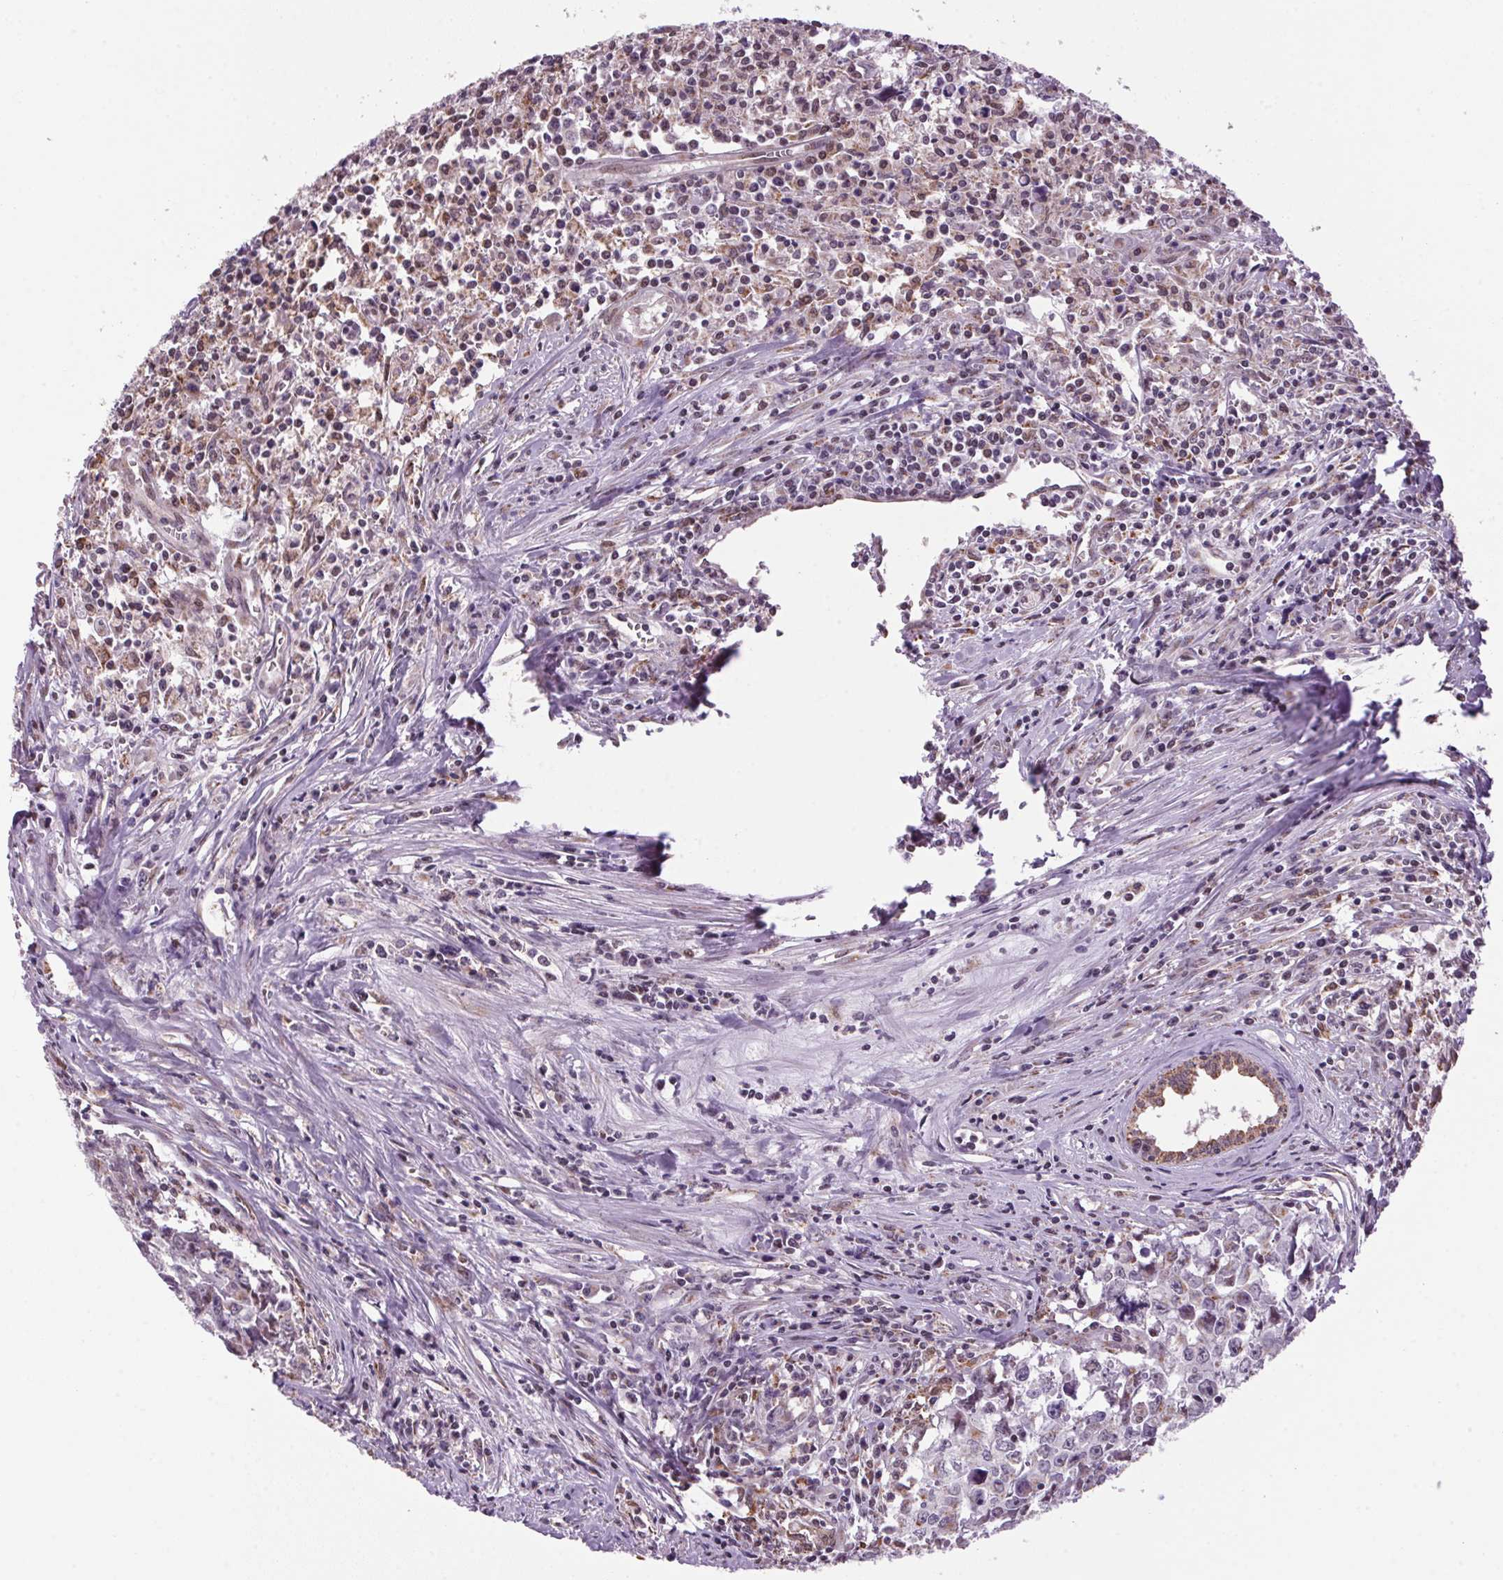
{"staining": {"intensity": "negative", "quantity": "none", "location": "none"}, "tissue": "testis cancer", "cell_type": "Tumor cells", "image_type": "cancer", "snomed": [{"axis": "morphology", "description": "Carcinoma, Embryonal, NOS"}, {"axis": "topography", "description": "Testis"}], "caption": "Tumor cells show no significant staining in testis embryonal carcinoma.", "gene": "AKR1E2", "patient": {"sex": "male", "age": 22}}